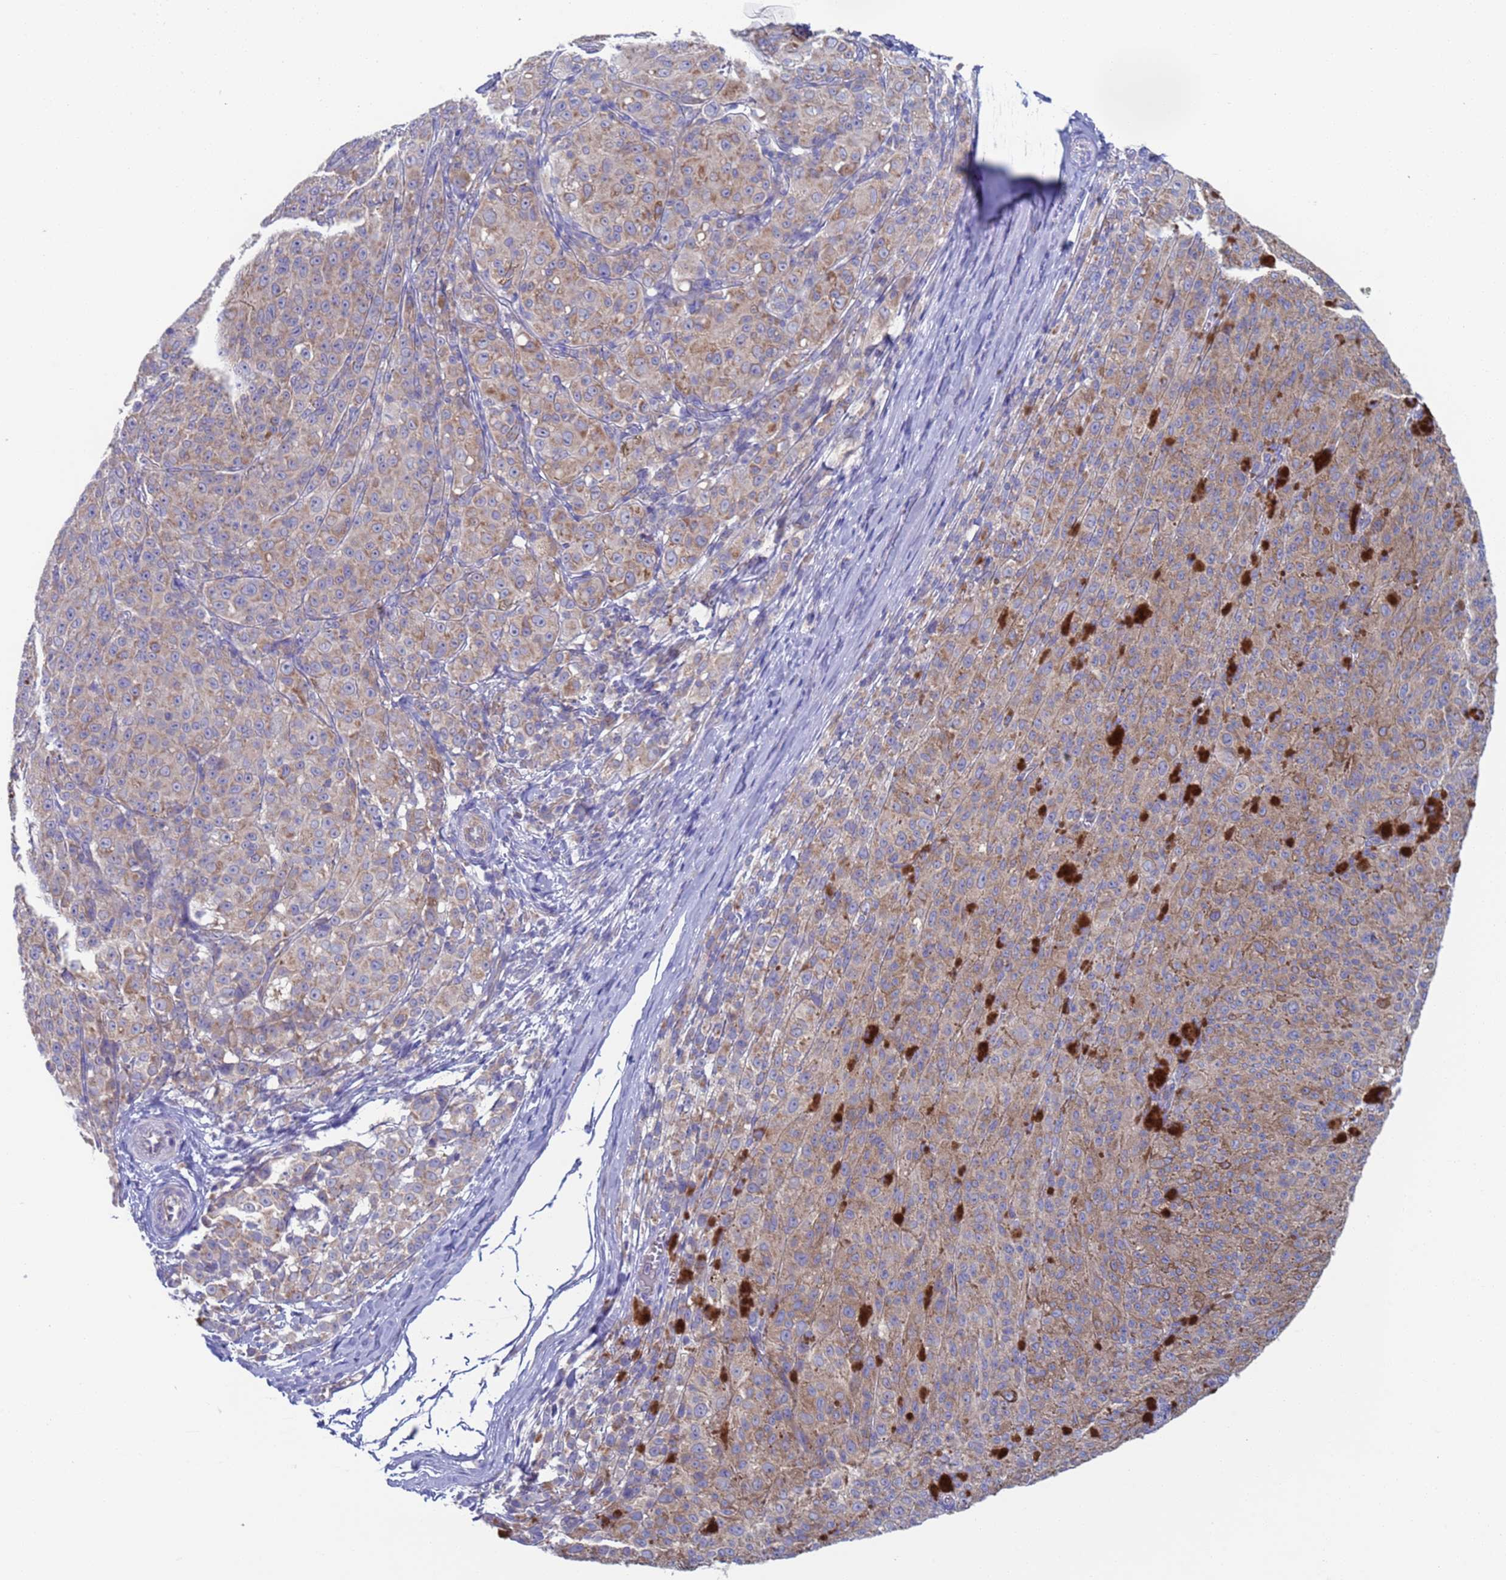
{"staining": {"intensity": "weak", "quantity": ">75%", "location": "cytoplasmic/membranous"}, "tissue": "melanoma", "cell_type": "Tumor cells", "image_type": "cancer", "snomed": [{"axis": "morphology", "description": "Malignant melanoma, NOS"}, {"axis": "topography", "description": "Skin"}], "caption": "IHC image of human melanoma stained for a protein (brown), which exhibits low levels of weak cytoplasmic/membranous staining in about >75% of tumor cells.", "gene": "PET117", "patient": {"sex": "female", "age": 52}}